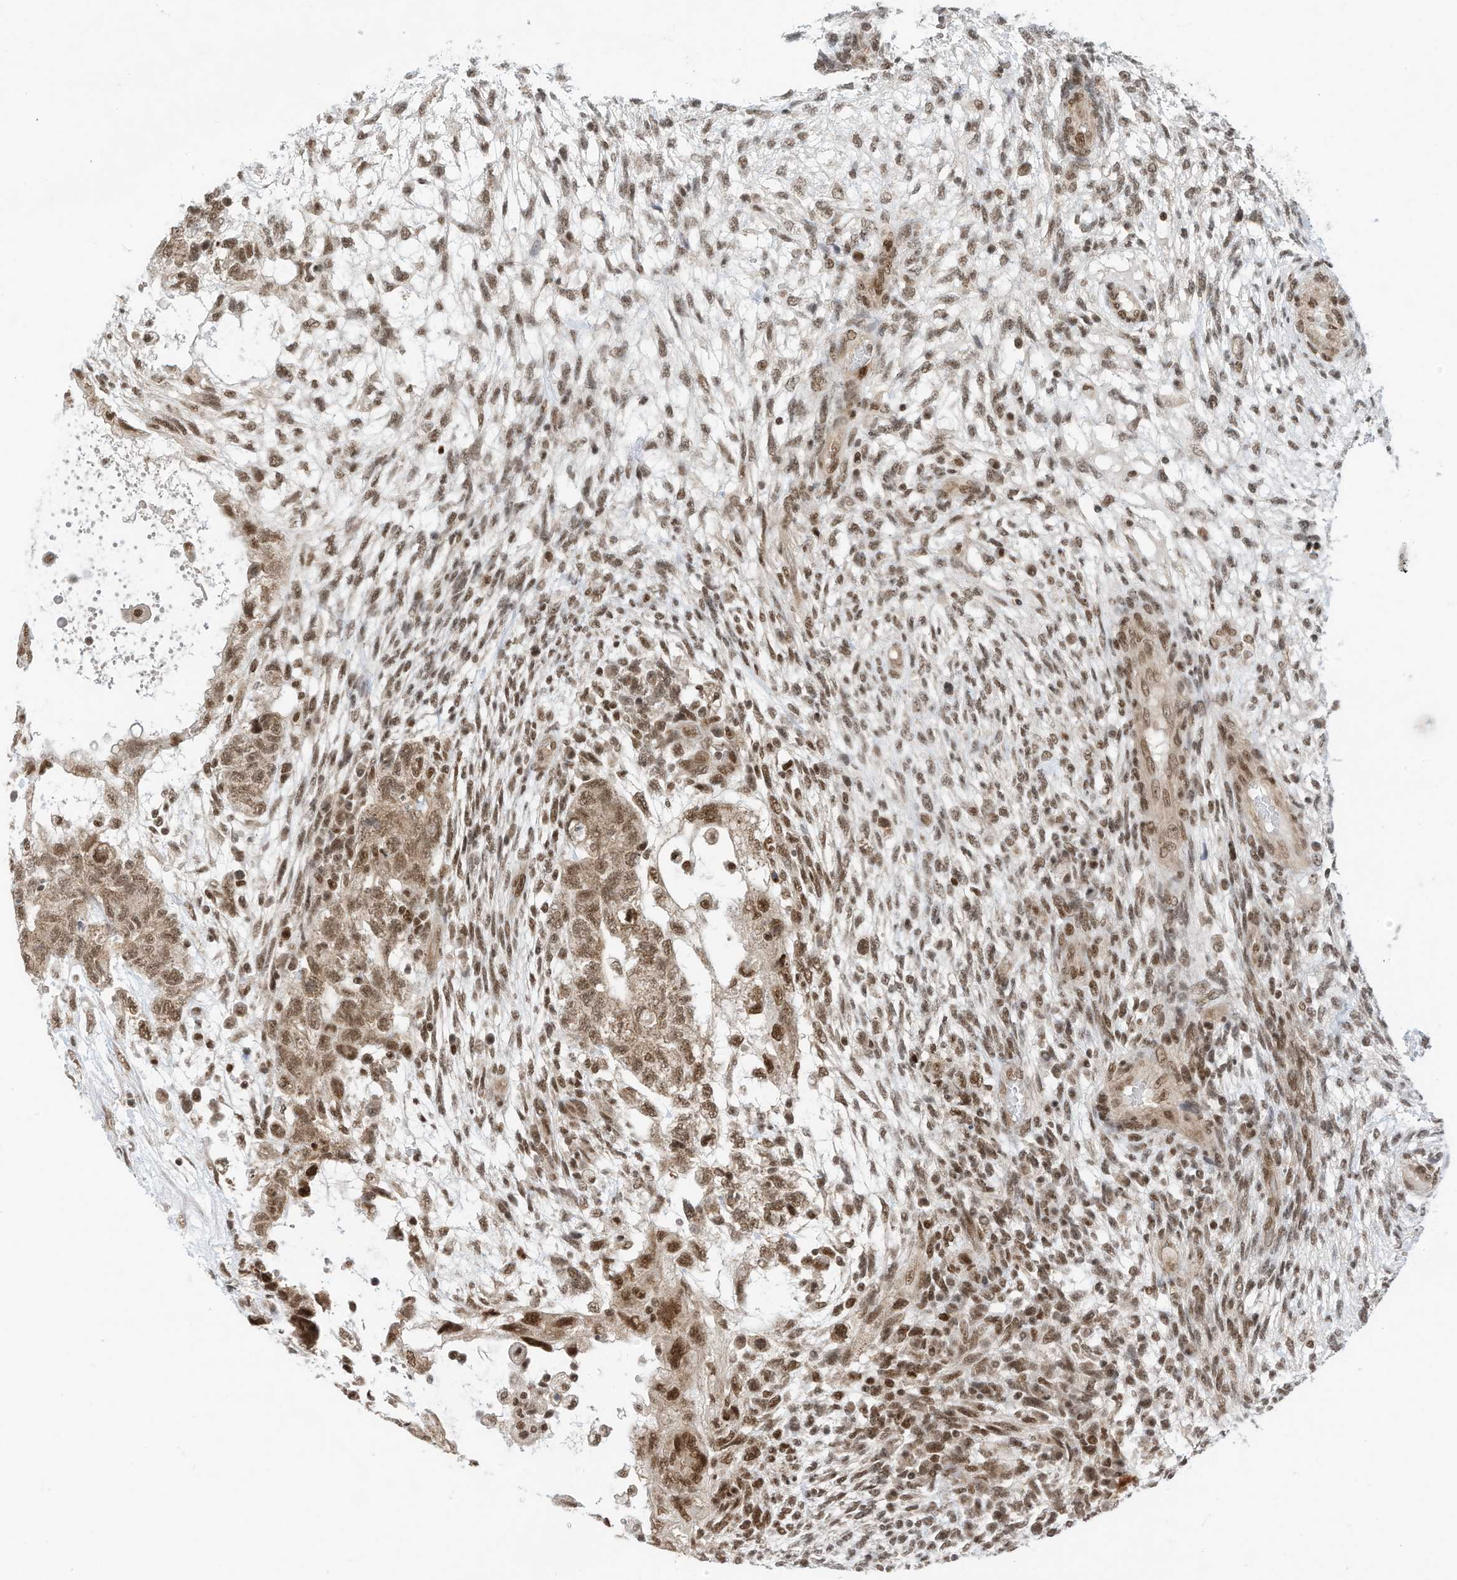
{"staining": {"intensity": "moderate", "quantity": ">75%", "location": "cytoplasmic/membranous,nuclear"}, "tissue": "testis cancer", "cell_type": "Tumor cells", "image_type": "cancer", "snomed": [{"axis": "morphology", "description": "Normal tissue, NOS"}, {"axis": "morphology", "description": "Carcinoma, Embryonal, NOS"}, {"axis": "topography", "description": "Testis"}], "caption": "Immunohistochemistry (IHC) micrograph of neoplastic tissue: testis embryonal carcinoma stained using IHC demonstrates medium levels of moderate protein expression localized specifically in the cytoplasmic/membranous and nuclear of tumor cells, appearing as a cytoplasmic/membranous and nuclear brown color.", "gene": "AURKAIP1", "patient": {"sex": "male", "age": 36}}